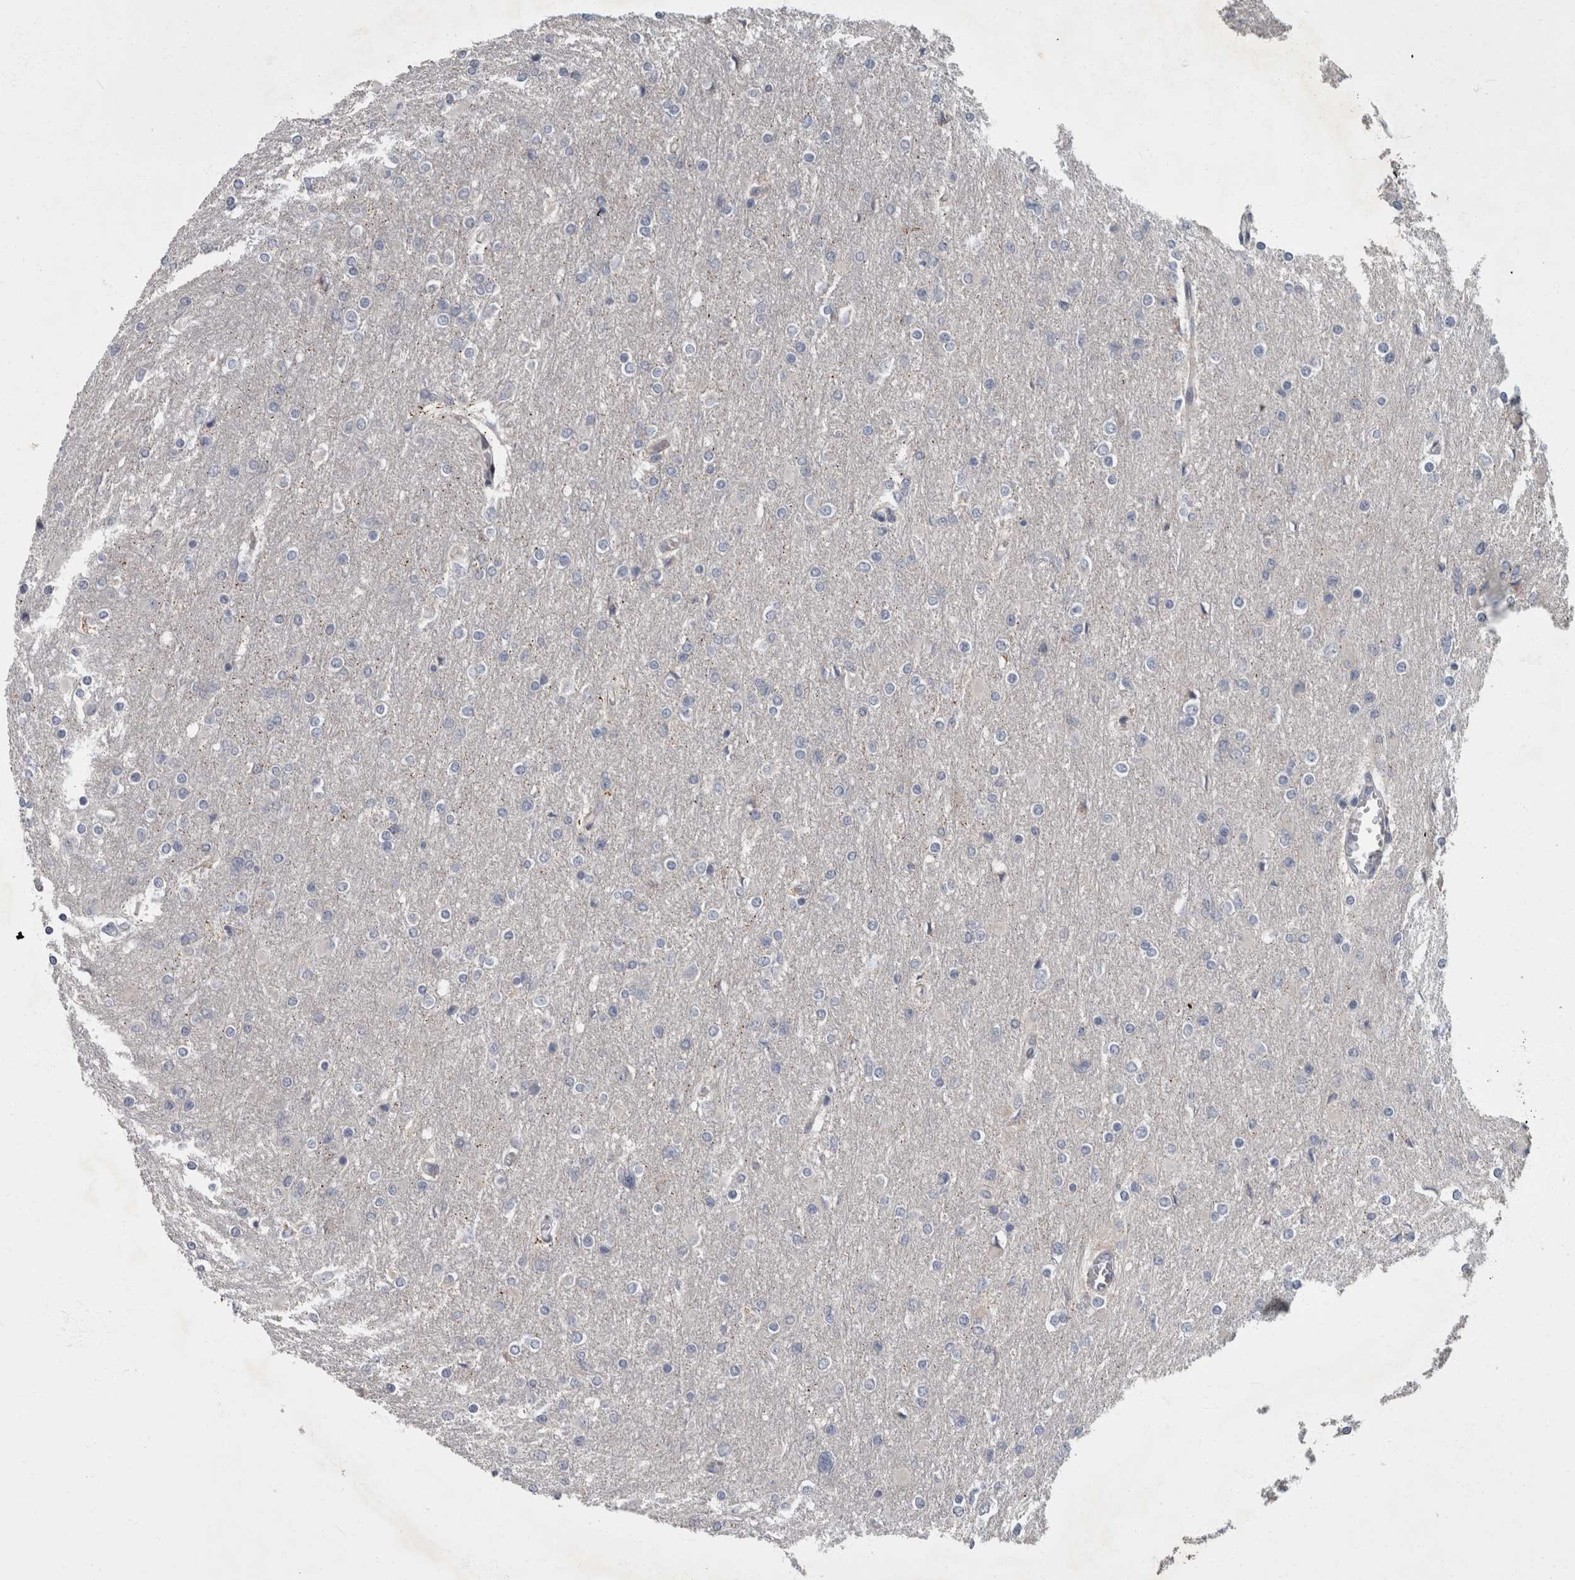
{"staining": {"intensity": "negative", "quantity": "none", "location": "none"}, "tissue": "glioma", "cell_type": "Tumor cells", "image_type": "cancer", "snomed": [{"axis": "morphology", "description": "Glioma, malignant, High grade"}, {"axis": "topography", "description": "Cerebral cortex"}], "caption": "Tumor cells show no significant protein expression in high-grade glioma (malignant).", "gene": "CDC42BPG", "patient": {"sex": "female", "age": 36}}